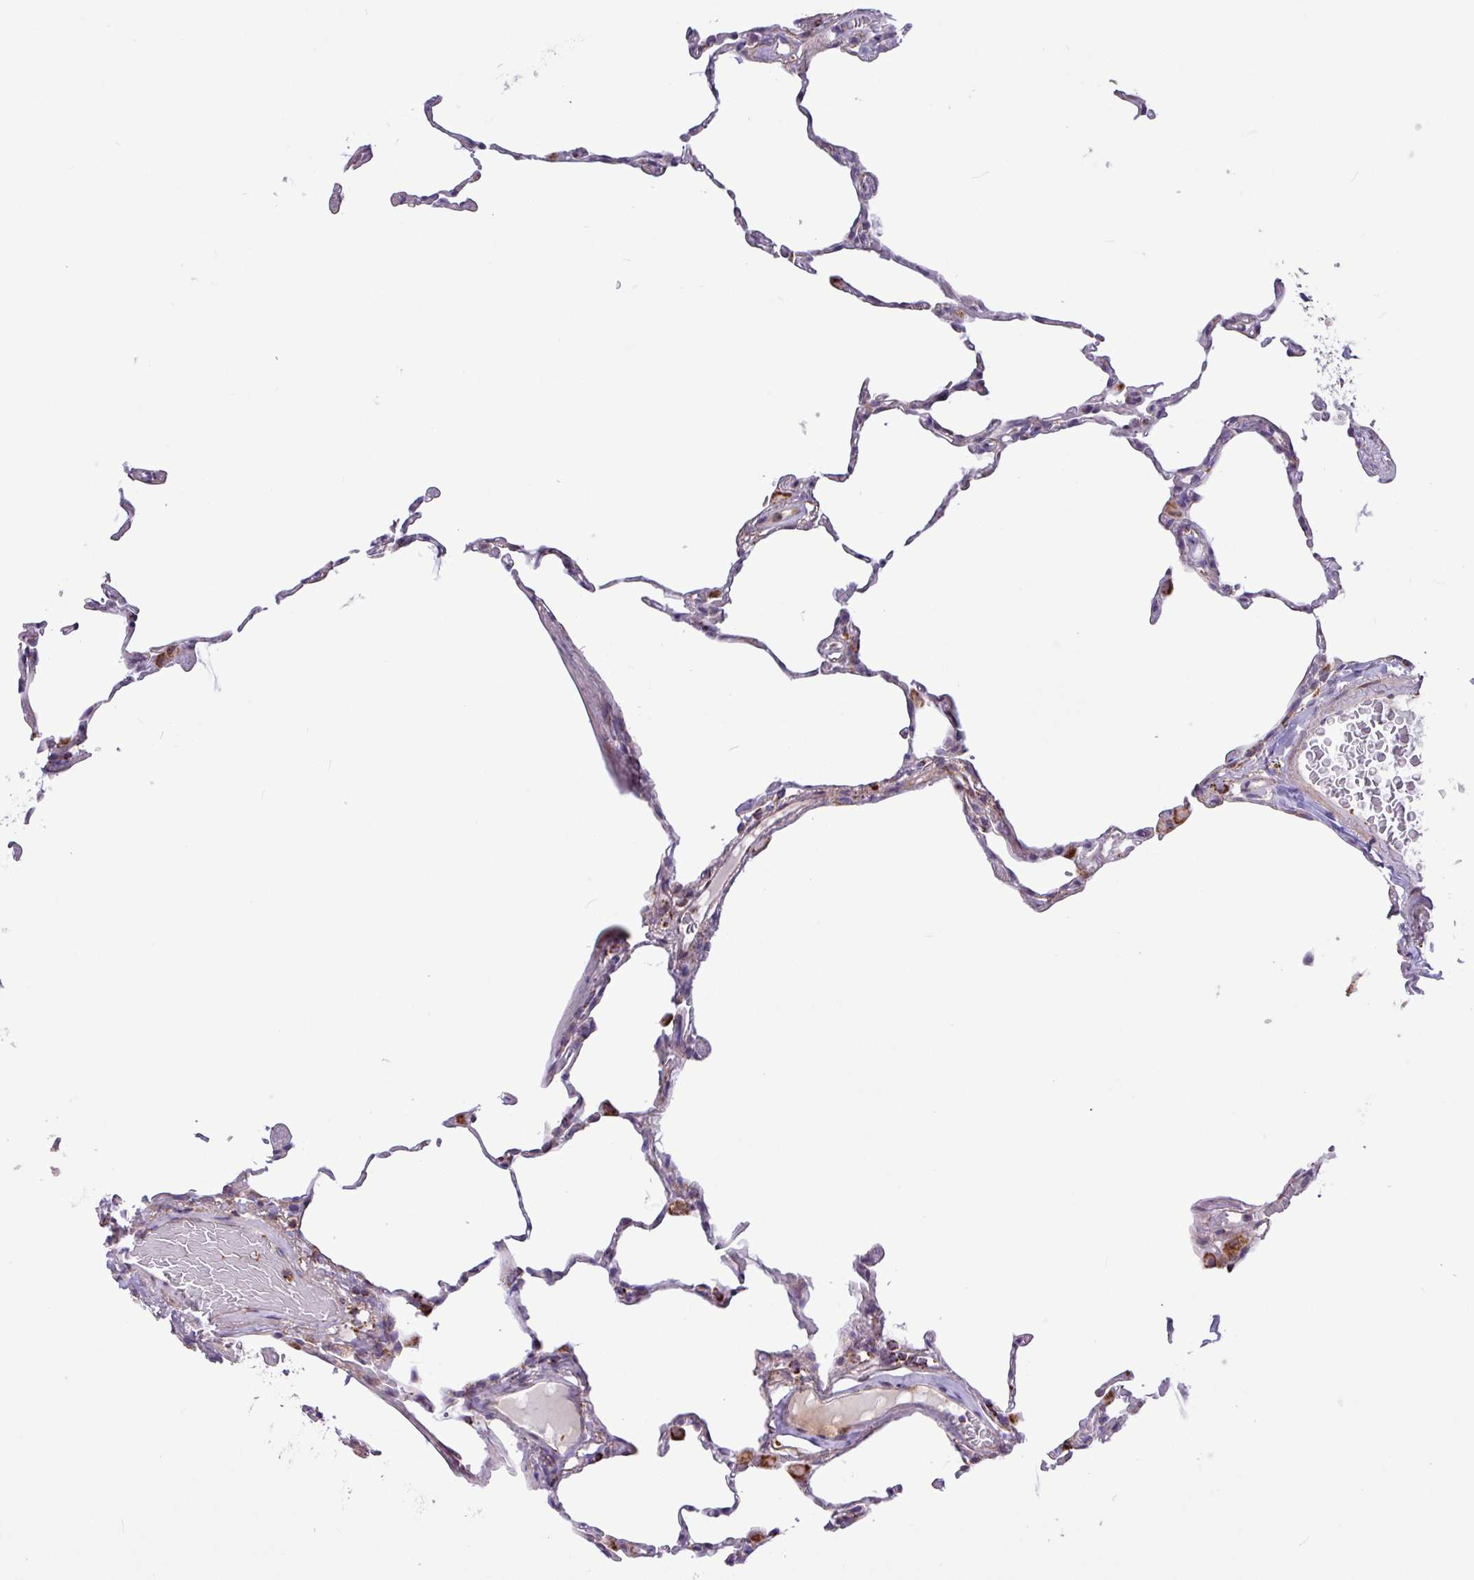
{"staining": {"intensity": "moderate", "quantity": "<25%", "location": "cytoplasmic/membranous"}, "tissue": "lung", "cell_type": "Alveolar cells", "image_type": "normal", "snomed": [{"axis": "morphology", "description": "Normal tissue, NOS"}, {"axis": "topography", "description": "Lung"}], "caption": "Unremarkable lung shows moderate cytoplasmic/membranous positivity in about <25% of alveolar cells, visualized by immunohistochemistry. The staining was performed using DAB (3,3'-diaminobenzidine) to visualize the protein expression in brown, while the nuclei were stained in blue with hematoxylin (Magnification: 20x).", "gene": "RTL3", "patient": {"sex": "female", "age": 57}}